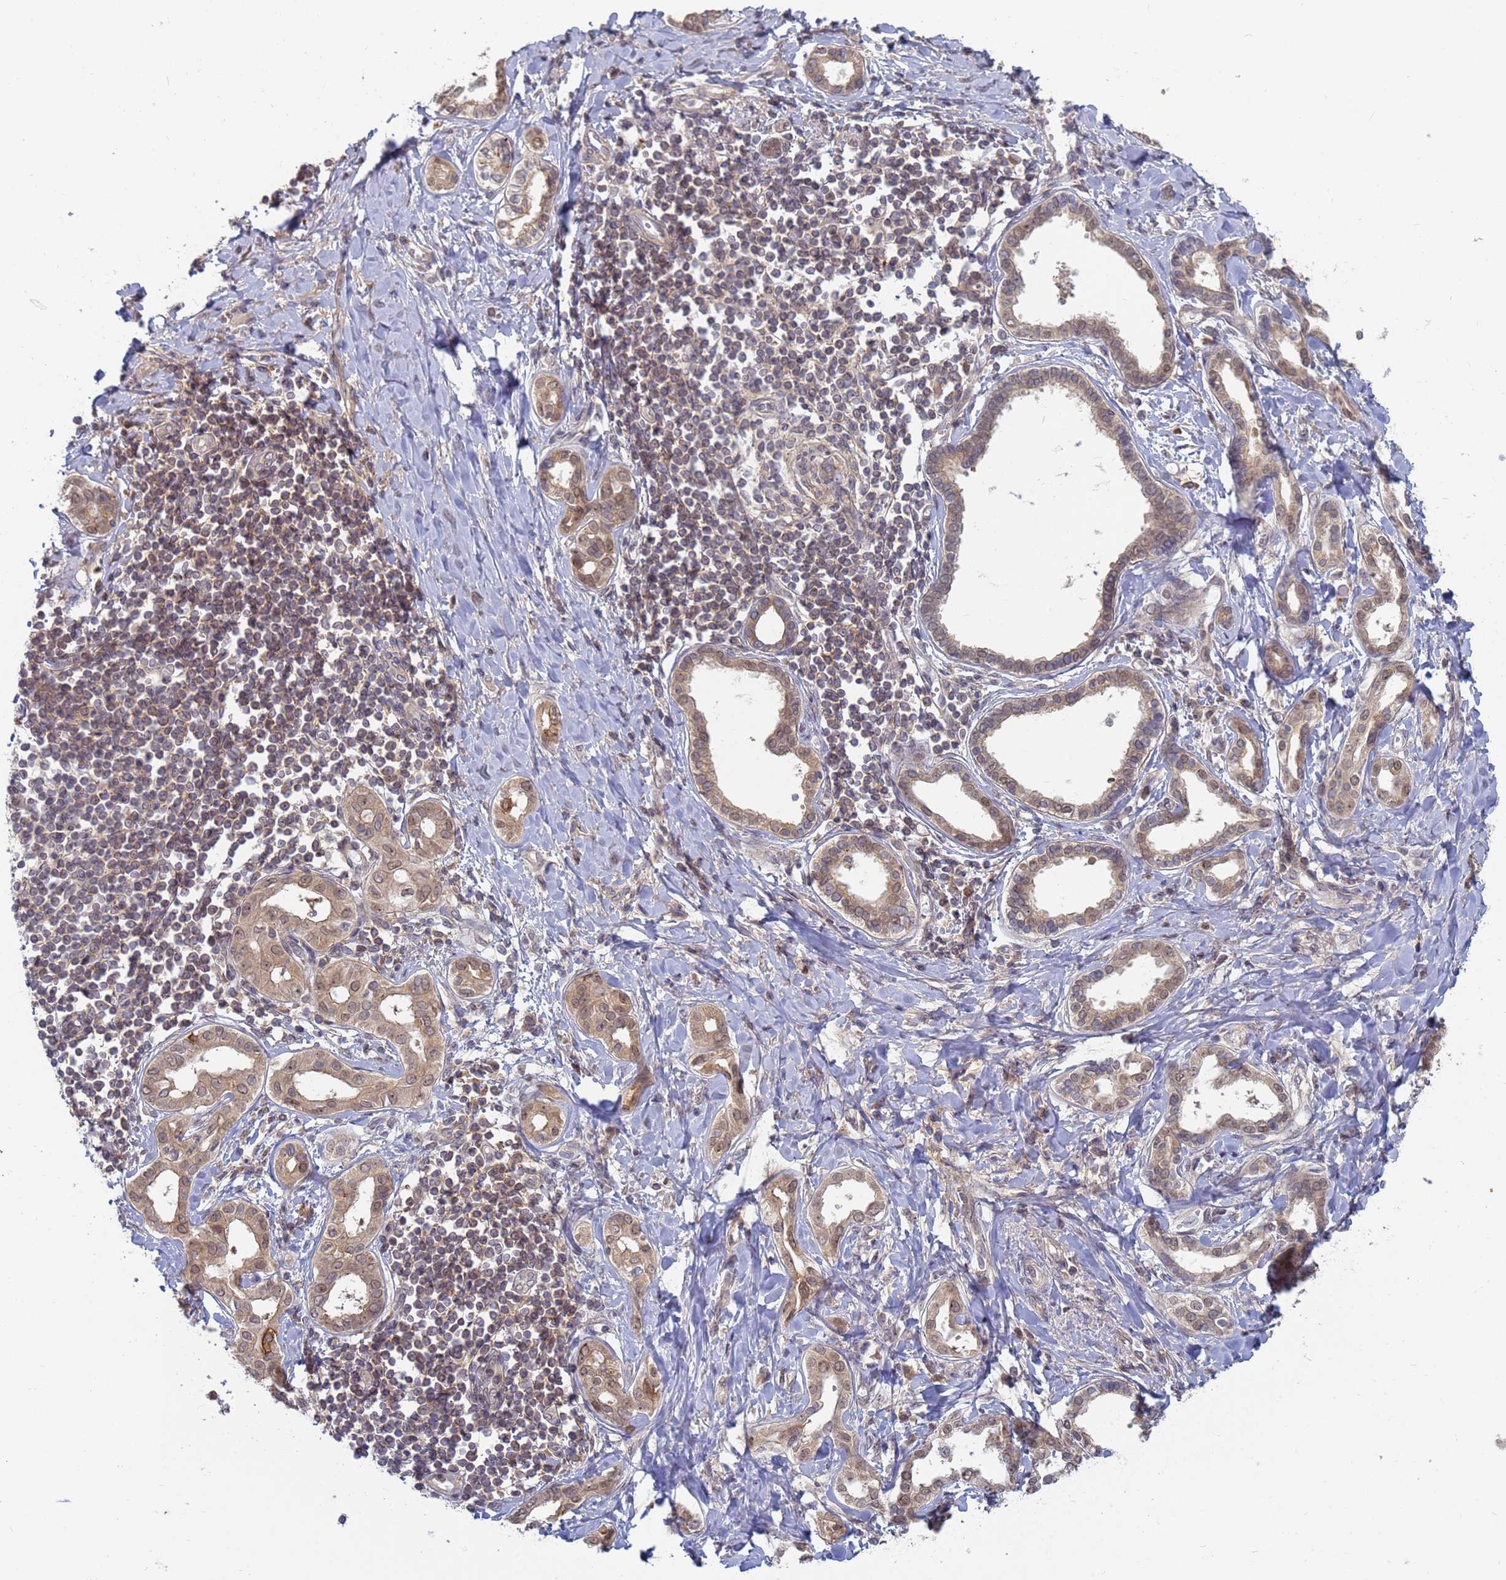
{"staining": {"intensity": "weak", "quantity": ">75%", "location": "cytoplasmic/membranous,nuclear"}, "tissue": "liver cancer", "cell_type": "Tumor cells", "image_type": "cancer", "snomed": [{"axis": "morphology", "description": "Cholangiocarcinoma"}, {"axis": "topography", "description": "Liver"}], "caption": "DAB immunohistochemical staining of human liver cancer reveals weak cytoplasmic/membranous and nuclear protein expression in about >75% of tumor cells.", "gene": "SHARPIN", "patient": {"sex": "female", "age": 77}}